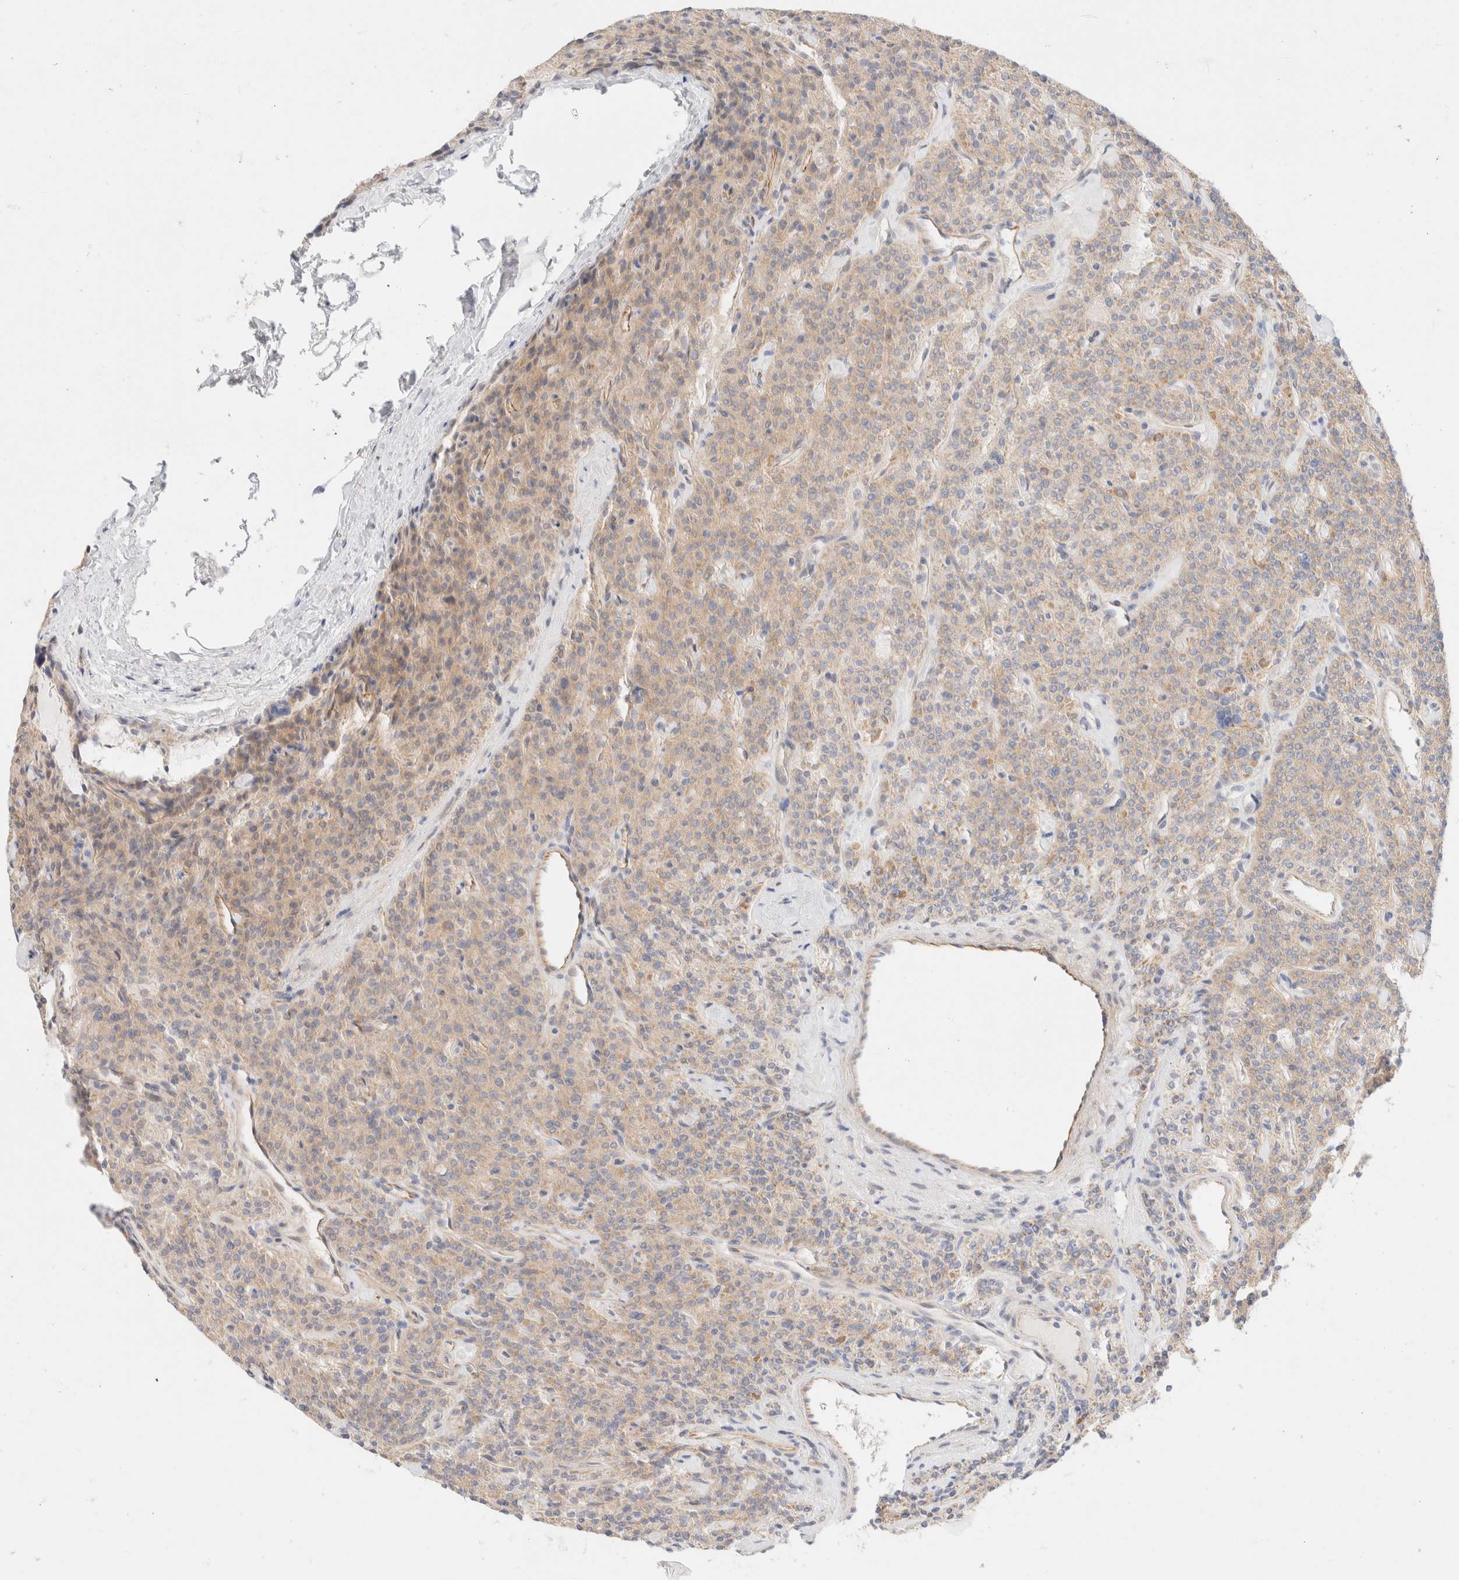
{"staining": {"intensity": "weak", "quantity": ">75%", "location": "cytoplasmic/membranous"}, "tissue": "parathyroid gland", "cell_type": "Glandular cells", "image_type": "normal", "snomed": [{"axis": "morphology", "description": "Normal tissue, NOS"}, {"axis": "topography", "description": "Parathyroid gland"}], "caption": "Immunohistochemical staining of normal human parathyroid gland displays >75% levels of weak cytoplasmic/membranous protein positivity in approximately >75% of glandular cells.", "gene": "UNC13B", "patient": {"sex": "male", "age": 46}}